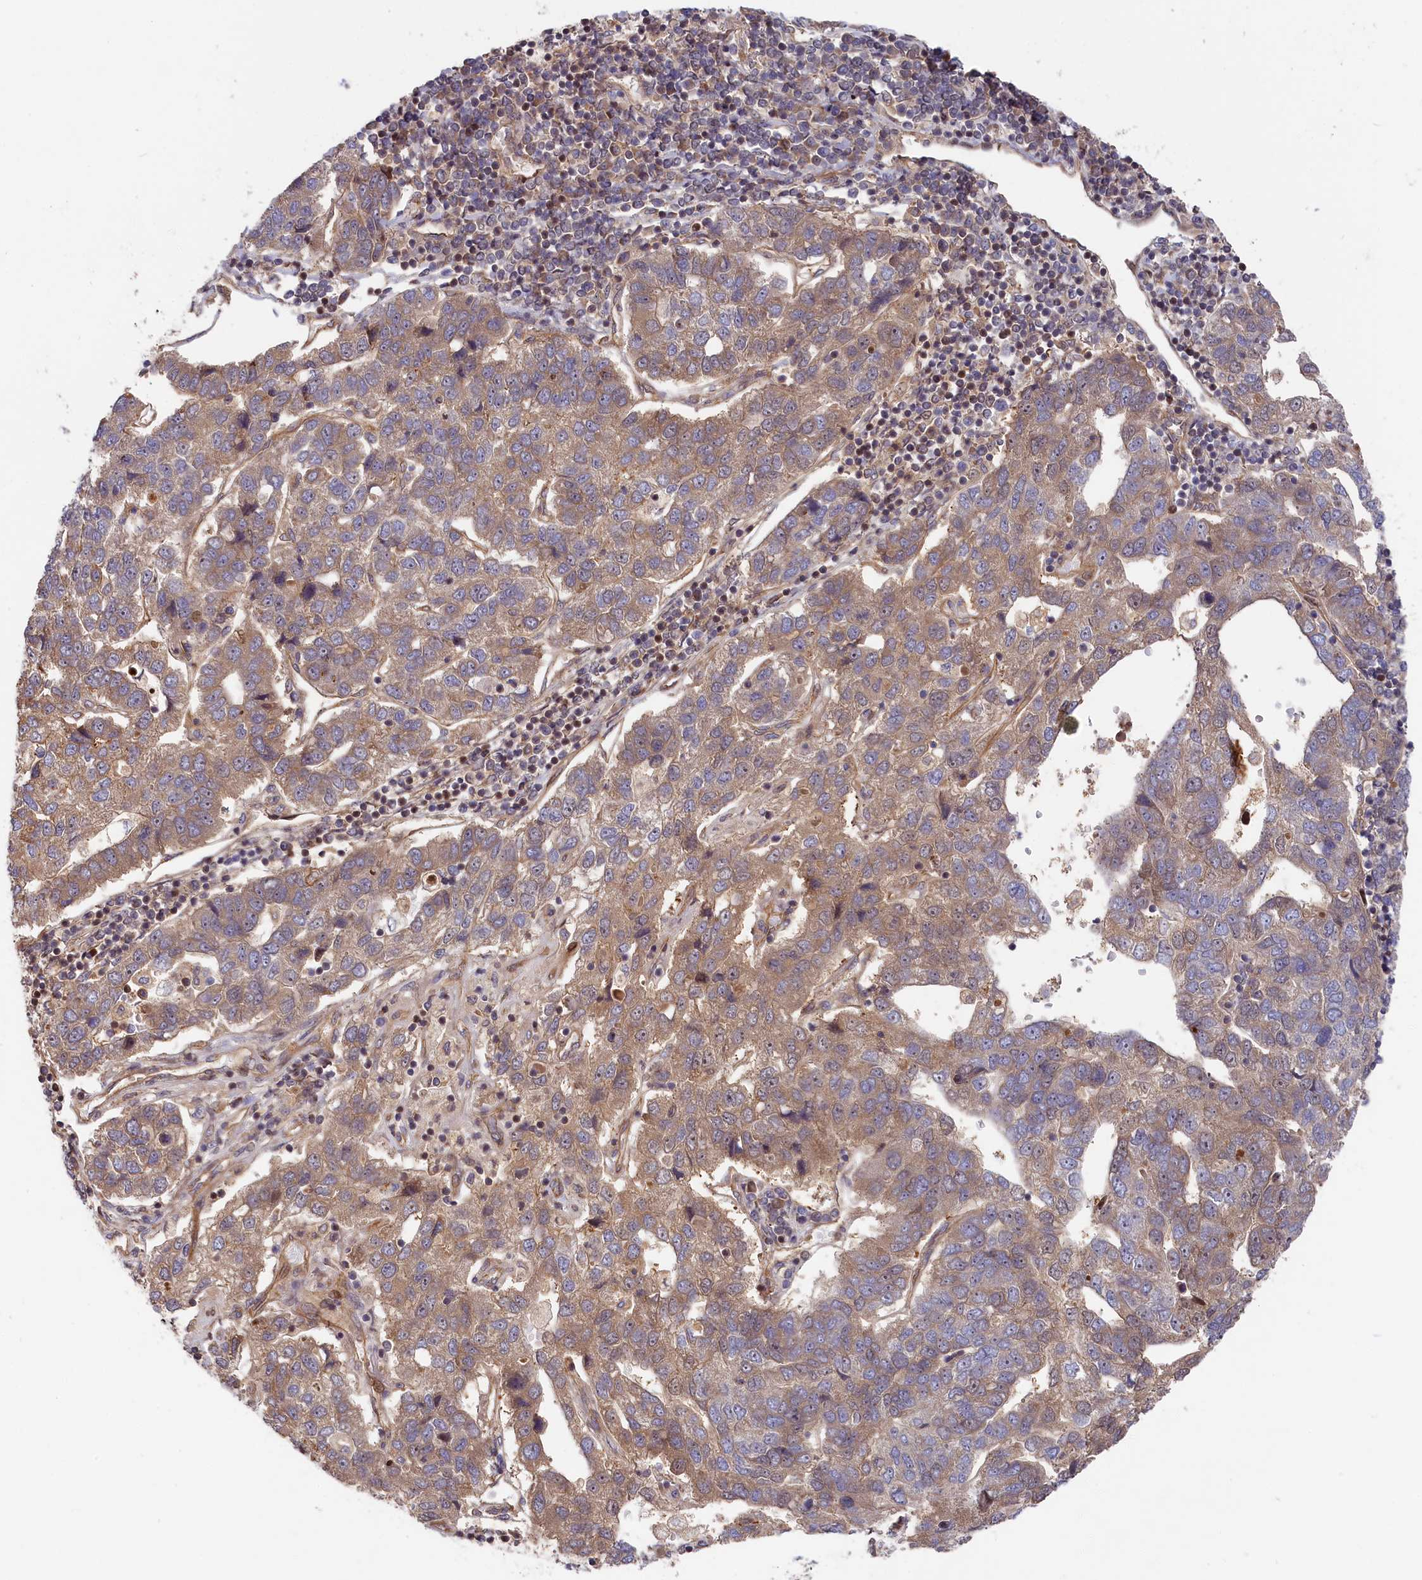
{"staining": {"intensity": "moderate", "quantity": ">75%", "location": "cytoplasmic/membranous"}, "tissue": "pancreatic cancer", "cell_type": "Tumor cells", "image_type": "cancer", "snomed": [{"axis": "morphology", "description": "Adenocarcinoma, NOS"}, {"axis": "topography", "description": "Pancreas"}], "caption": "The immunohistochemical stain shows moderate cytoplasmic/membranous staining in tumor cells of pancreatic cancer tissue. The staining is performed using DAB (3,3'-diaminobenzidine) brown chromogen to label protein expression. The nuclei are counter-stained blue using hematoxylin.", "gene": "CEP44", "patient": {"sex": "female", "age": 61}}